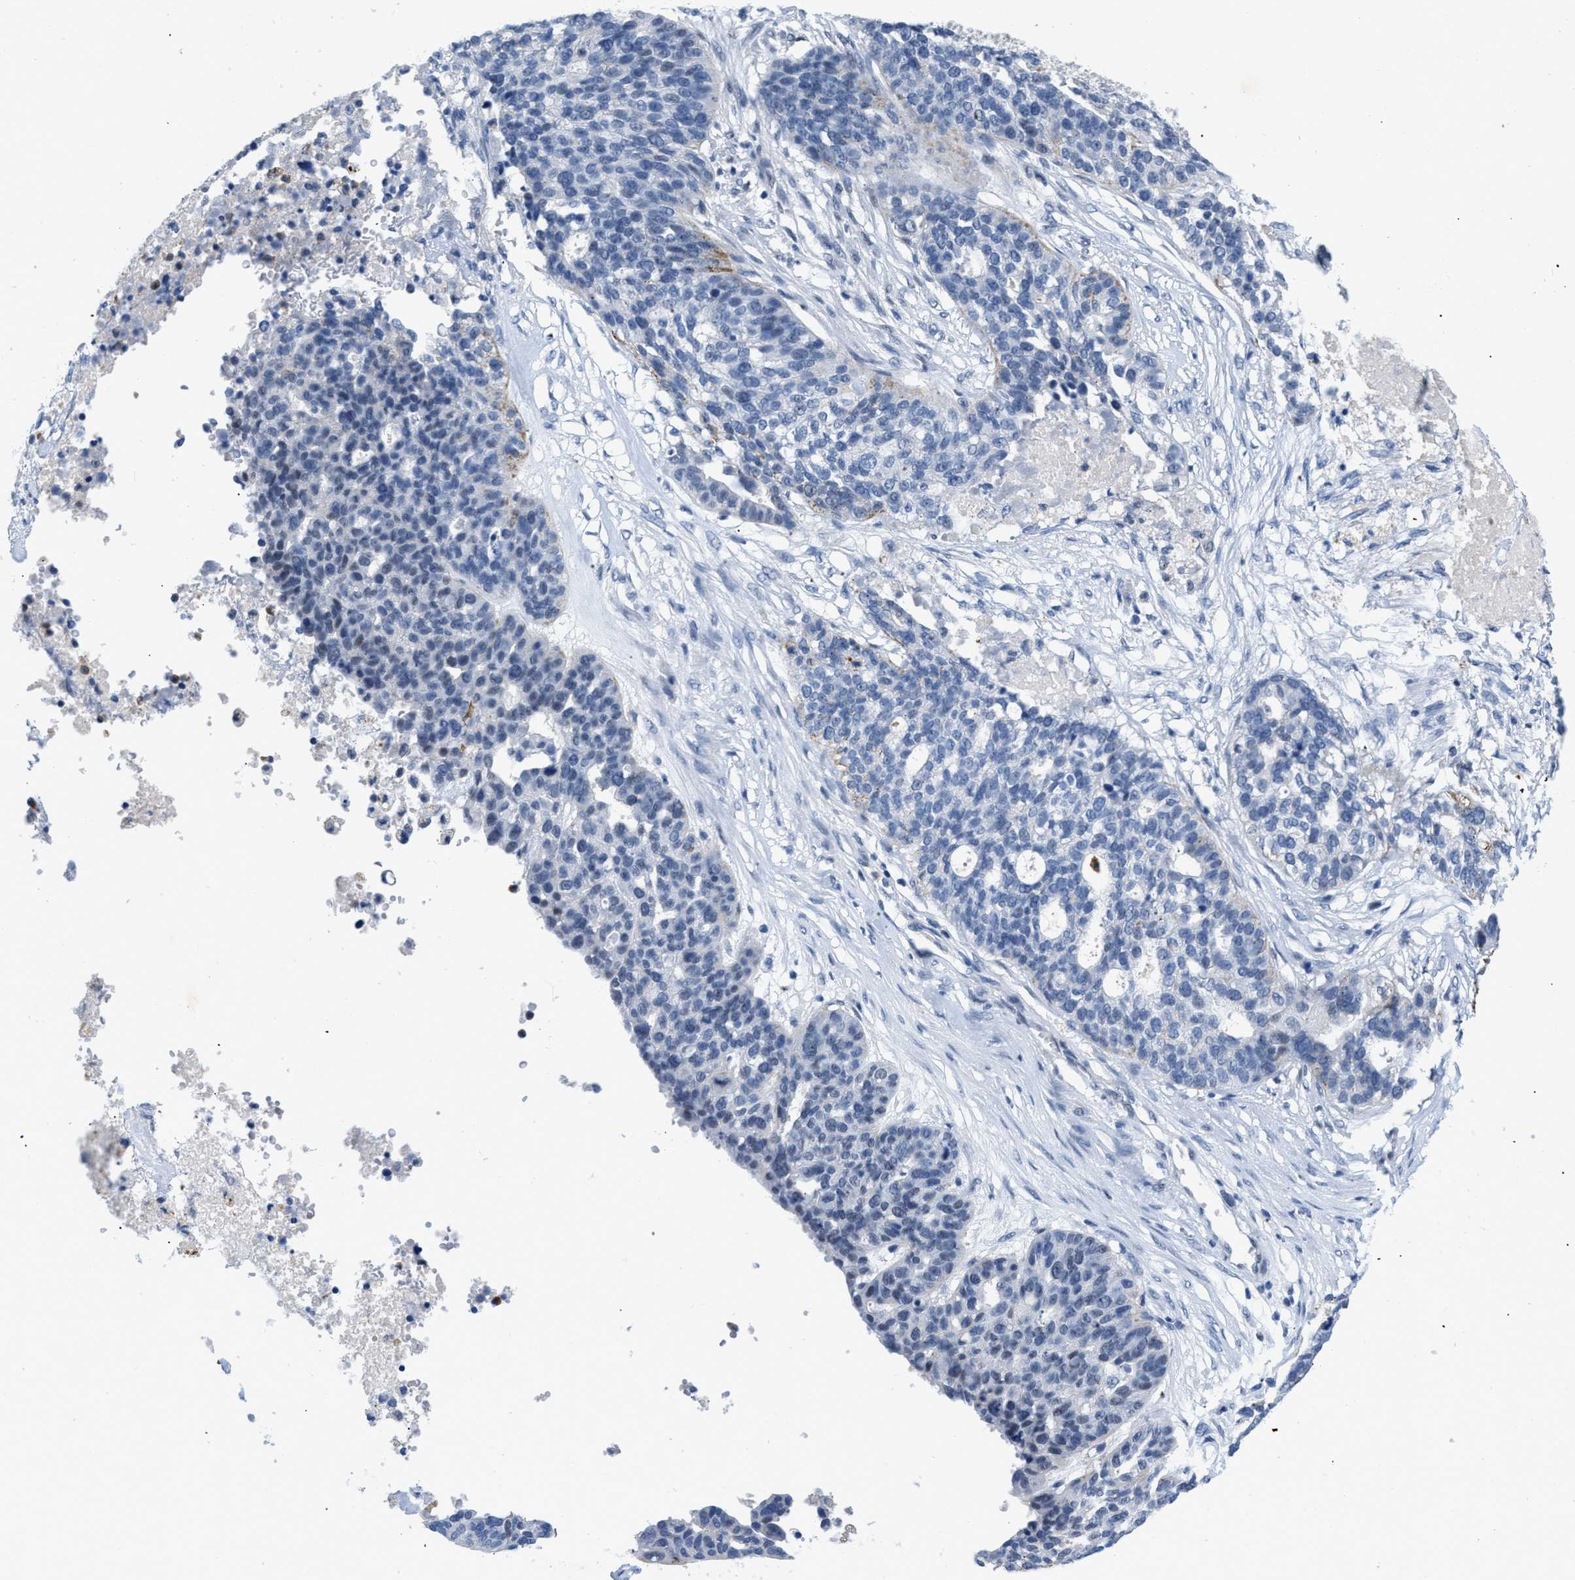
{"staining": {"intensity": "negative", "quantity": "none", "location": "none"}, "tissue": "ovarian cancer", "cell_type": "Tumor cells", "image_type": "cancer", "snomed": [{"axis": "morphology", "description": "Cystadenocarcinoma, serous, NOS"}, {"axis": "topography", "description": "Ovary"}], "caption": "Ovarian cancer (serous cystadenocarcinoma) was stained to show a protein in brown. There is no significant positivity in tumor cells.", "gene": "BOLL", "patient": {"sex": "female", "age": 59}}